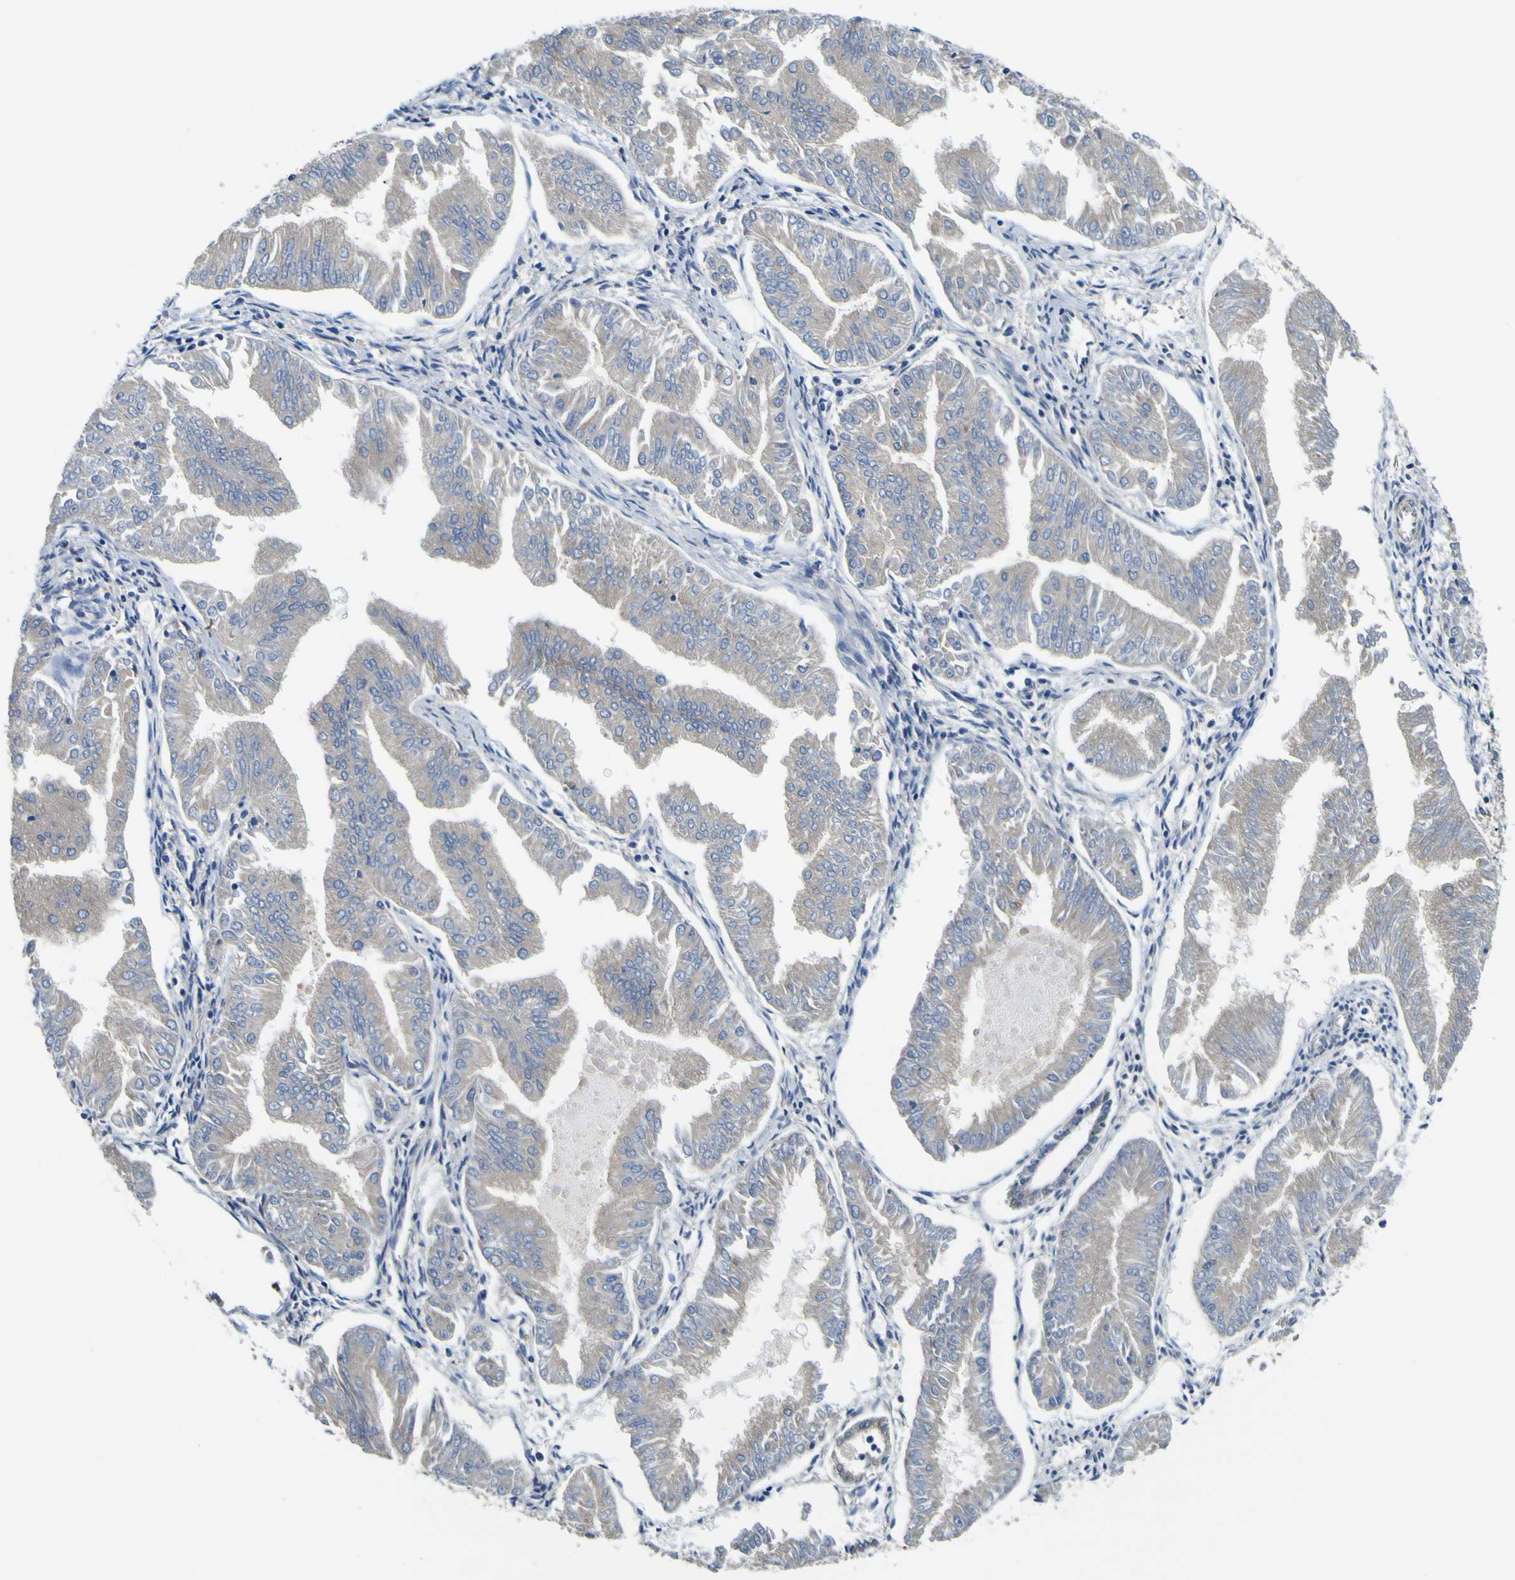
{"staining": {"intensity": "negative", "quantity": "none", "location": "none"}, "tissue": "endometrial cancer", "cell_type": "Tumor cells", "image_type": "cancer", "snomed": [{"axis": "morphology", "description": "Adenocarcinoma, NOS"}, {"axis": "topography", "description": "Endometrium"}], "caption": "There is no significant expression in tumor cells of endometrial cancer.", "gene": "CLSTN1", "patient": {"sex": "female", "age": 53}}